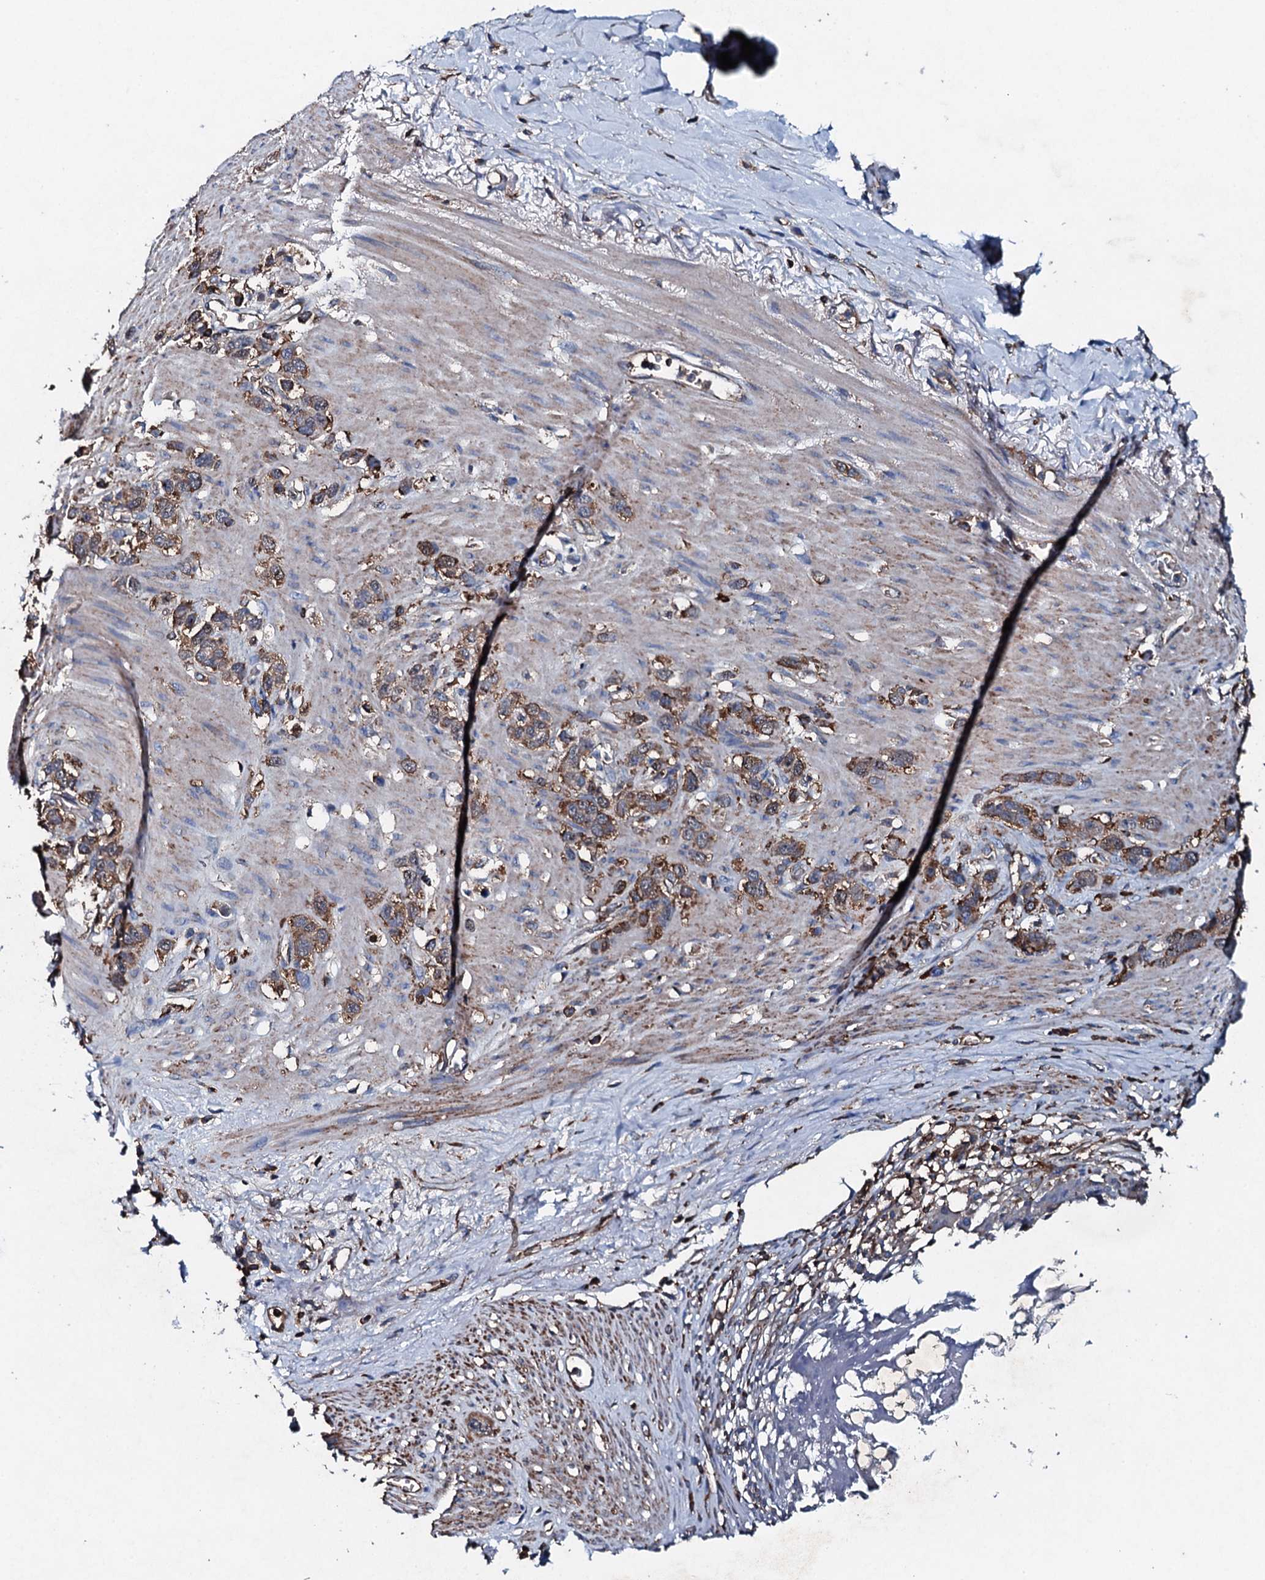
{"staining": {"intensity": "moderate", "quantity": ">75%", "location": "cytoplasmic/membranous"}, "tissue": "stomach cancer", "cell_type": "Tumor cells", "image_type": "cancer", "snomed": [{"axis": "morphology", "description": "Adenocarcinoma, NOS"}, {"axis": "morphology", "description": "Adenocarcinoma, High grade"}, {"axis": "topography", "description": "Stomach, upper"}, {"axis": "topography", "description": "Stomach, lower"}], "caption": "Stomach cancer was stained to show a protein in brown. There is medium levels of moderate cytoplasmic/membranous positivity in approximately >75% of tumor cells. (DAB (3,3'-diaminobenzidine) = brown stain, brightfield microscopy at high magnification).", "gene": "MS4A4E", "patient": {"sex": "female", "age": 65}}